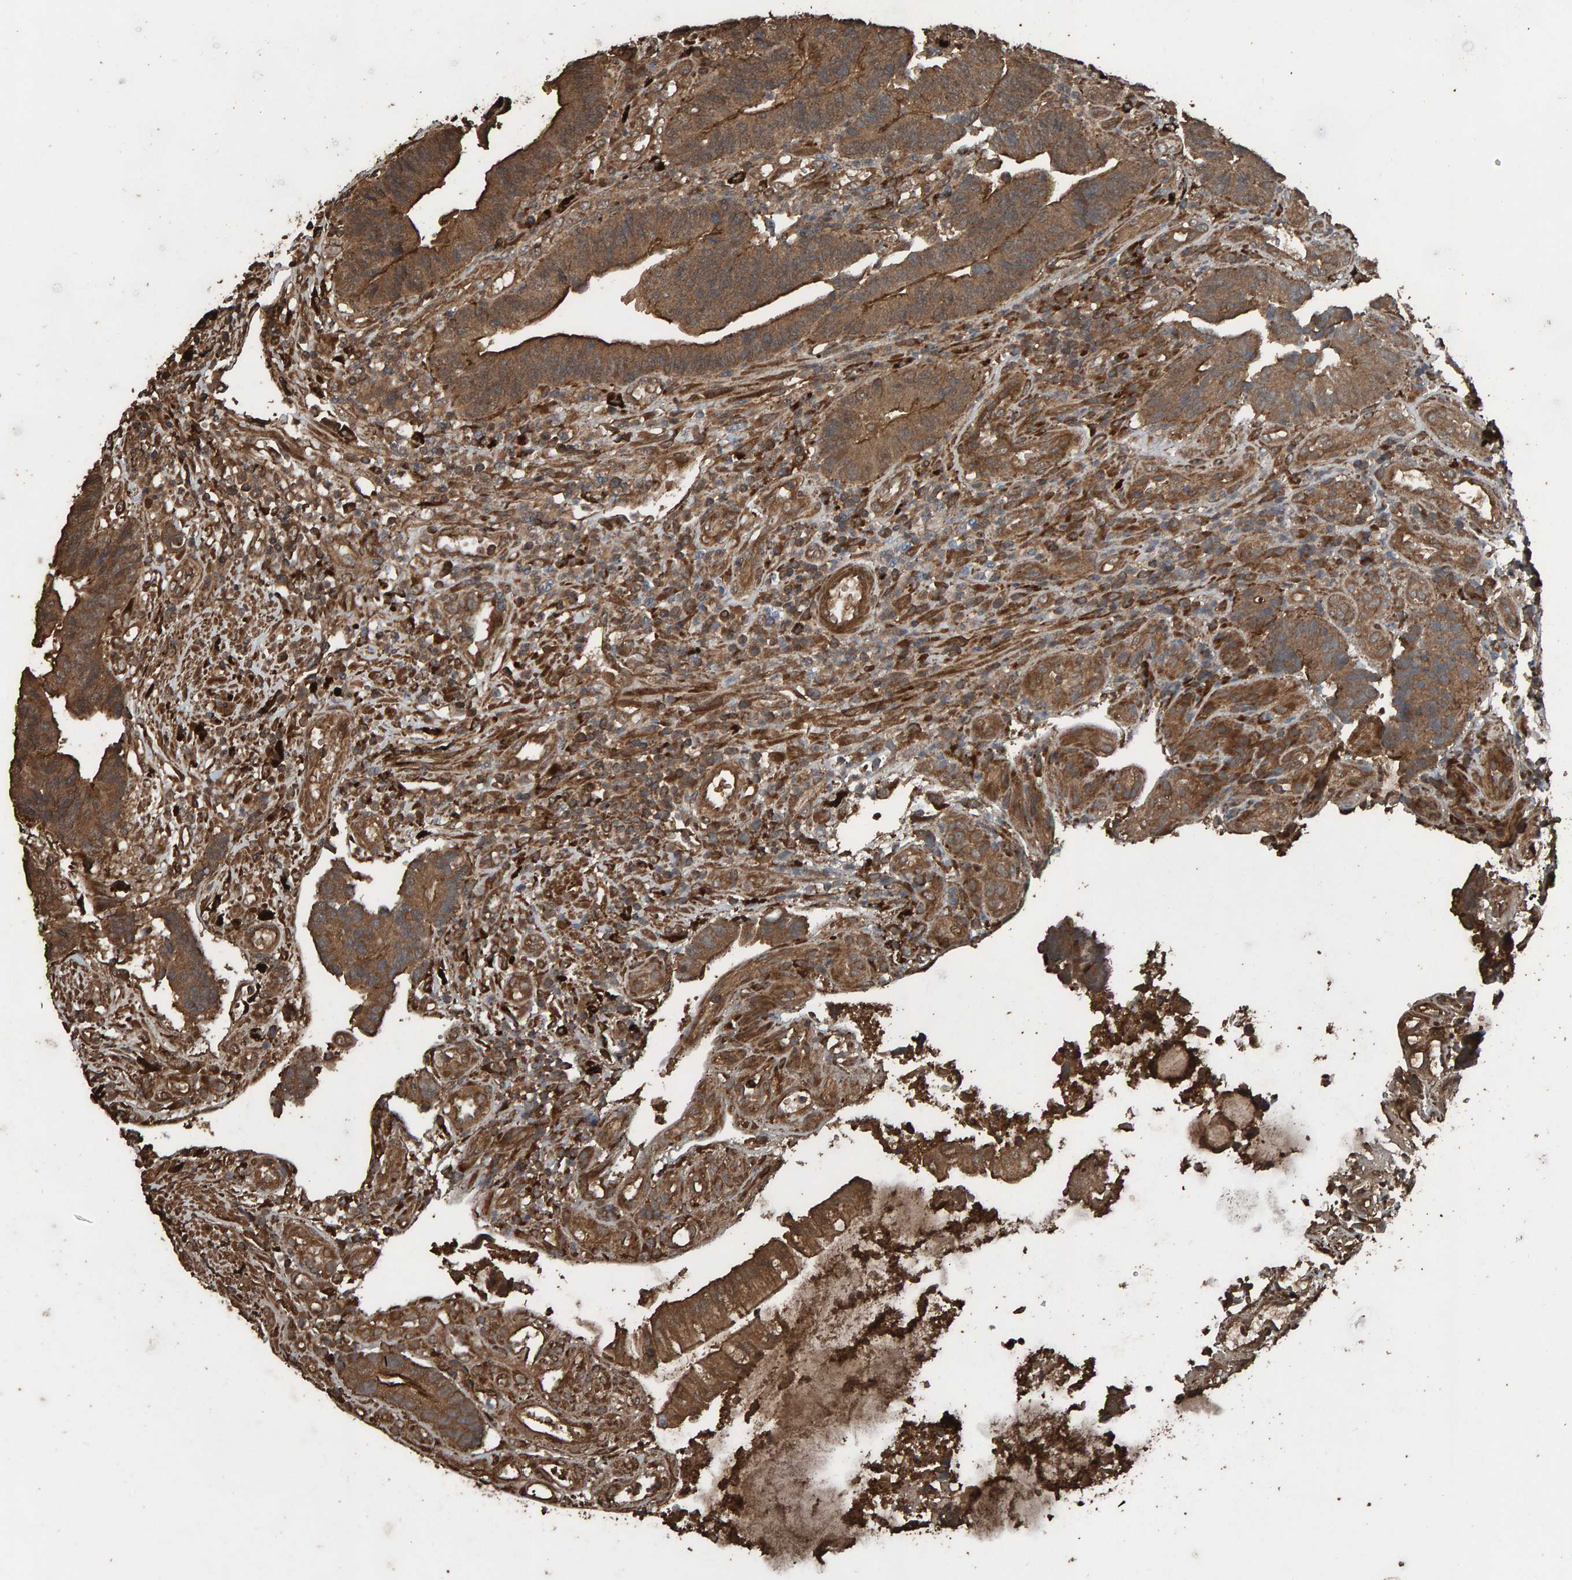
{"staining": {"intensity": "moderate", "quantity": ">75%", "location": "cytoplasmic/membranous"}, "tissue": "colorectal cancer", "cell_type": "Tumor cells", "image_type": "cancer", "snomed": [{"axis": "morphology", "description": "Adenocarcinoma, NOS"}, {"axis": "topography", "description": "Rectum"}], "caption": "IHC (DAB (3,3'-diaminobenzidine)) staining of colorectal adenocarcinoma displays moderate cytoplasmic/membranous protein staining in about >75% of tumor cells.", "gene": "DUS1L", "patient": {"sex": "male", "age": 84}}